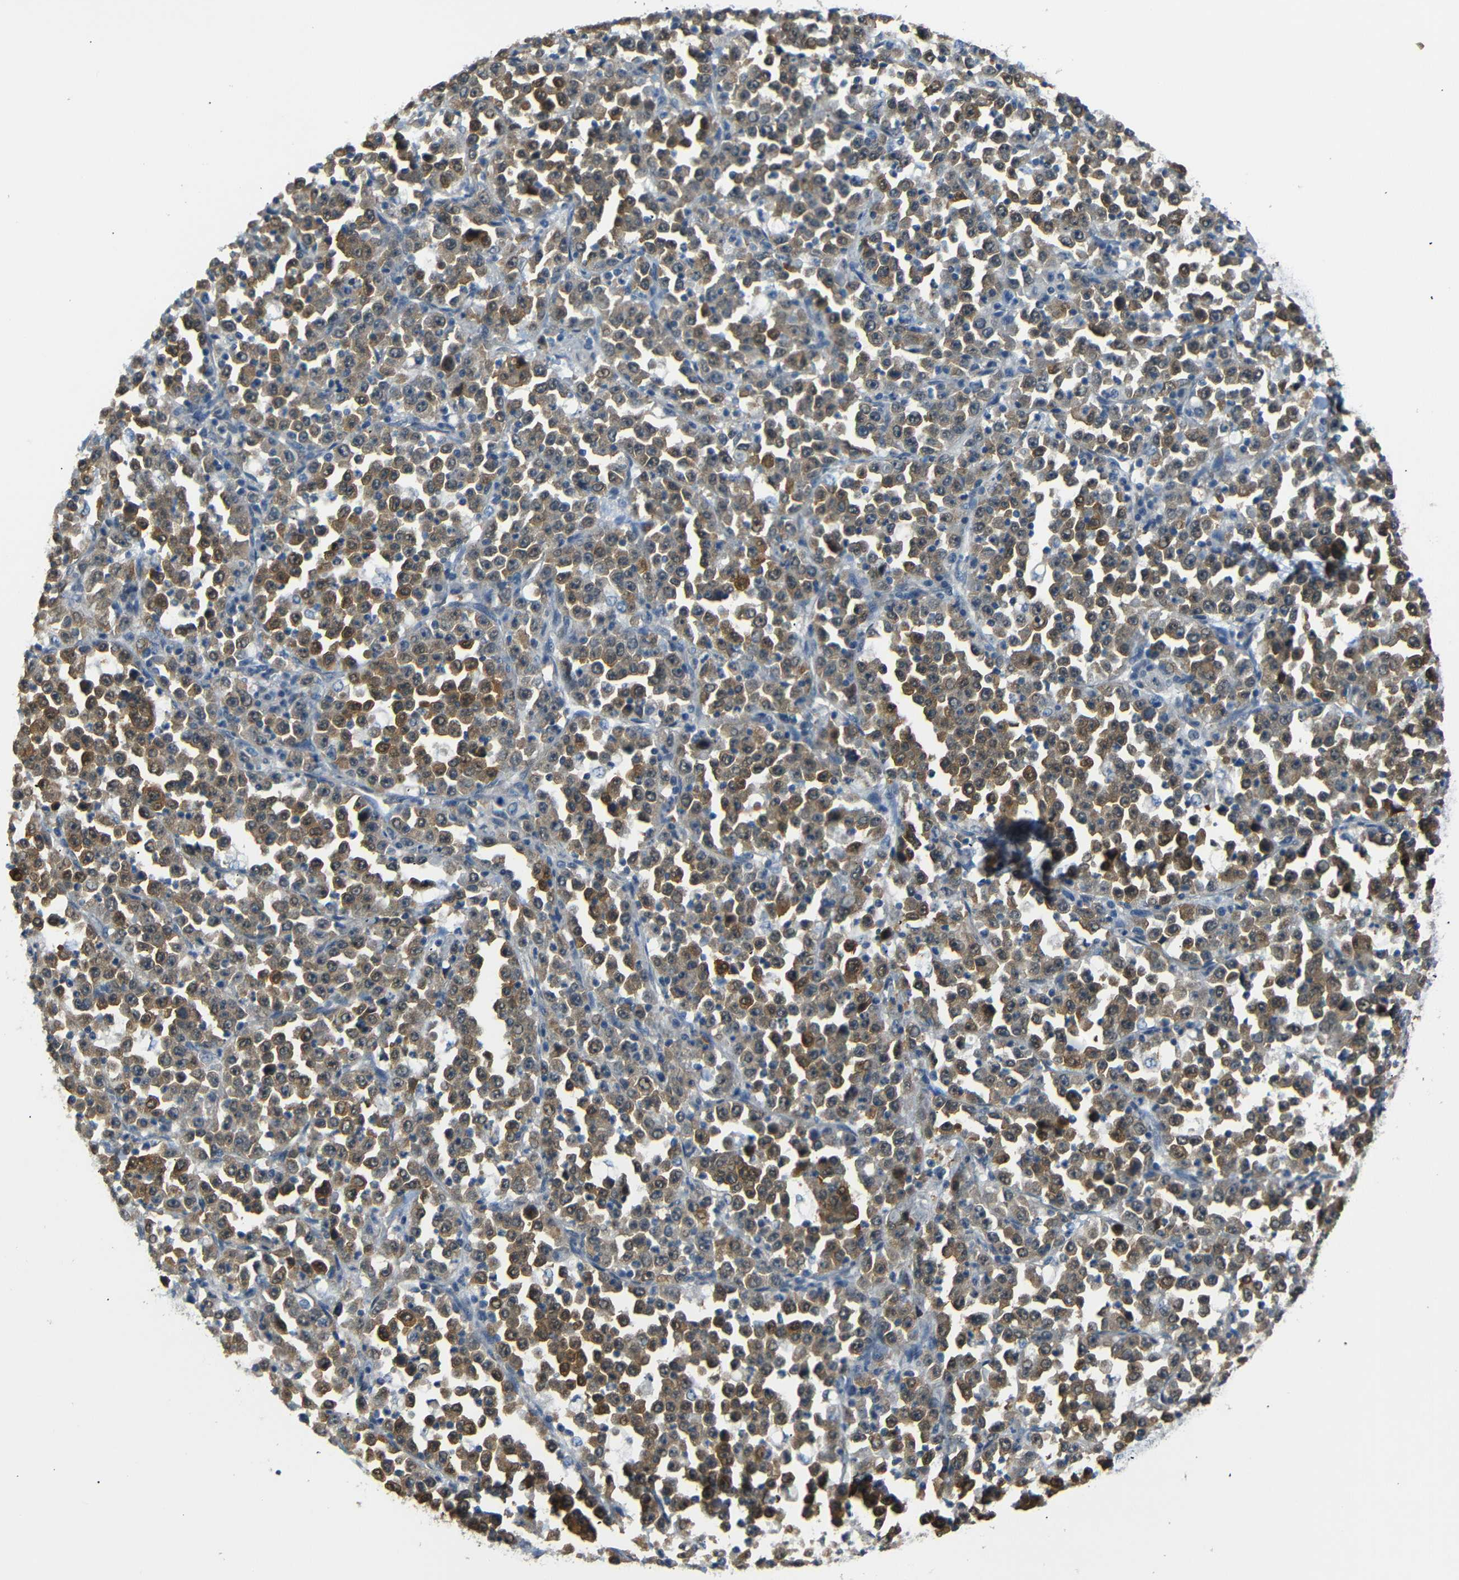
{"staining": {"intensity": "moderate", "quantity": ">75%", "location": "cytoplasmic/membranous"}, "tissue": "stomach cancer", "cell_type": "Tumor cells", "image_type": "cancer", "snomed": [{"axis": "morphology", "description": "Normal tissue, NOS"}, {"axis": "morphology", "description": "Adenocarcinoma, NOS"}, {"axis": "topography", "description": "Stomach, upper"}, {"axis": "topography", "description": "Stomach"}], "caption": "Adenocarcinoma (stomach) stained with immunohistochemistry reveals moderate cytoplasmic/membranous expression in about >75% of tumor cells. (IHC, brightfield microscopy, high magnification).", "gene": "SFN", "patient": {"sex": "male", "age": 59}}